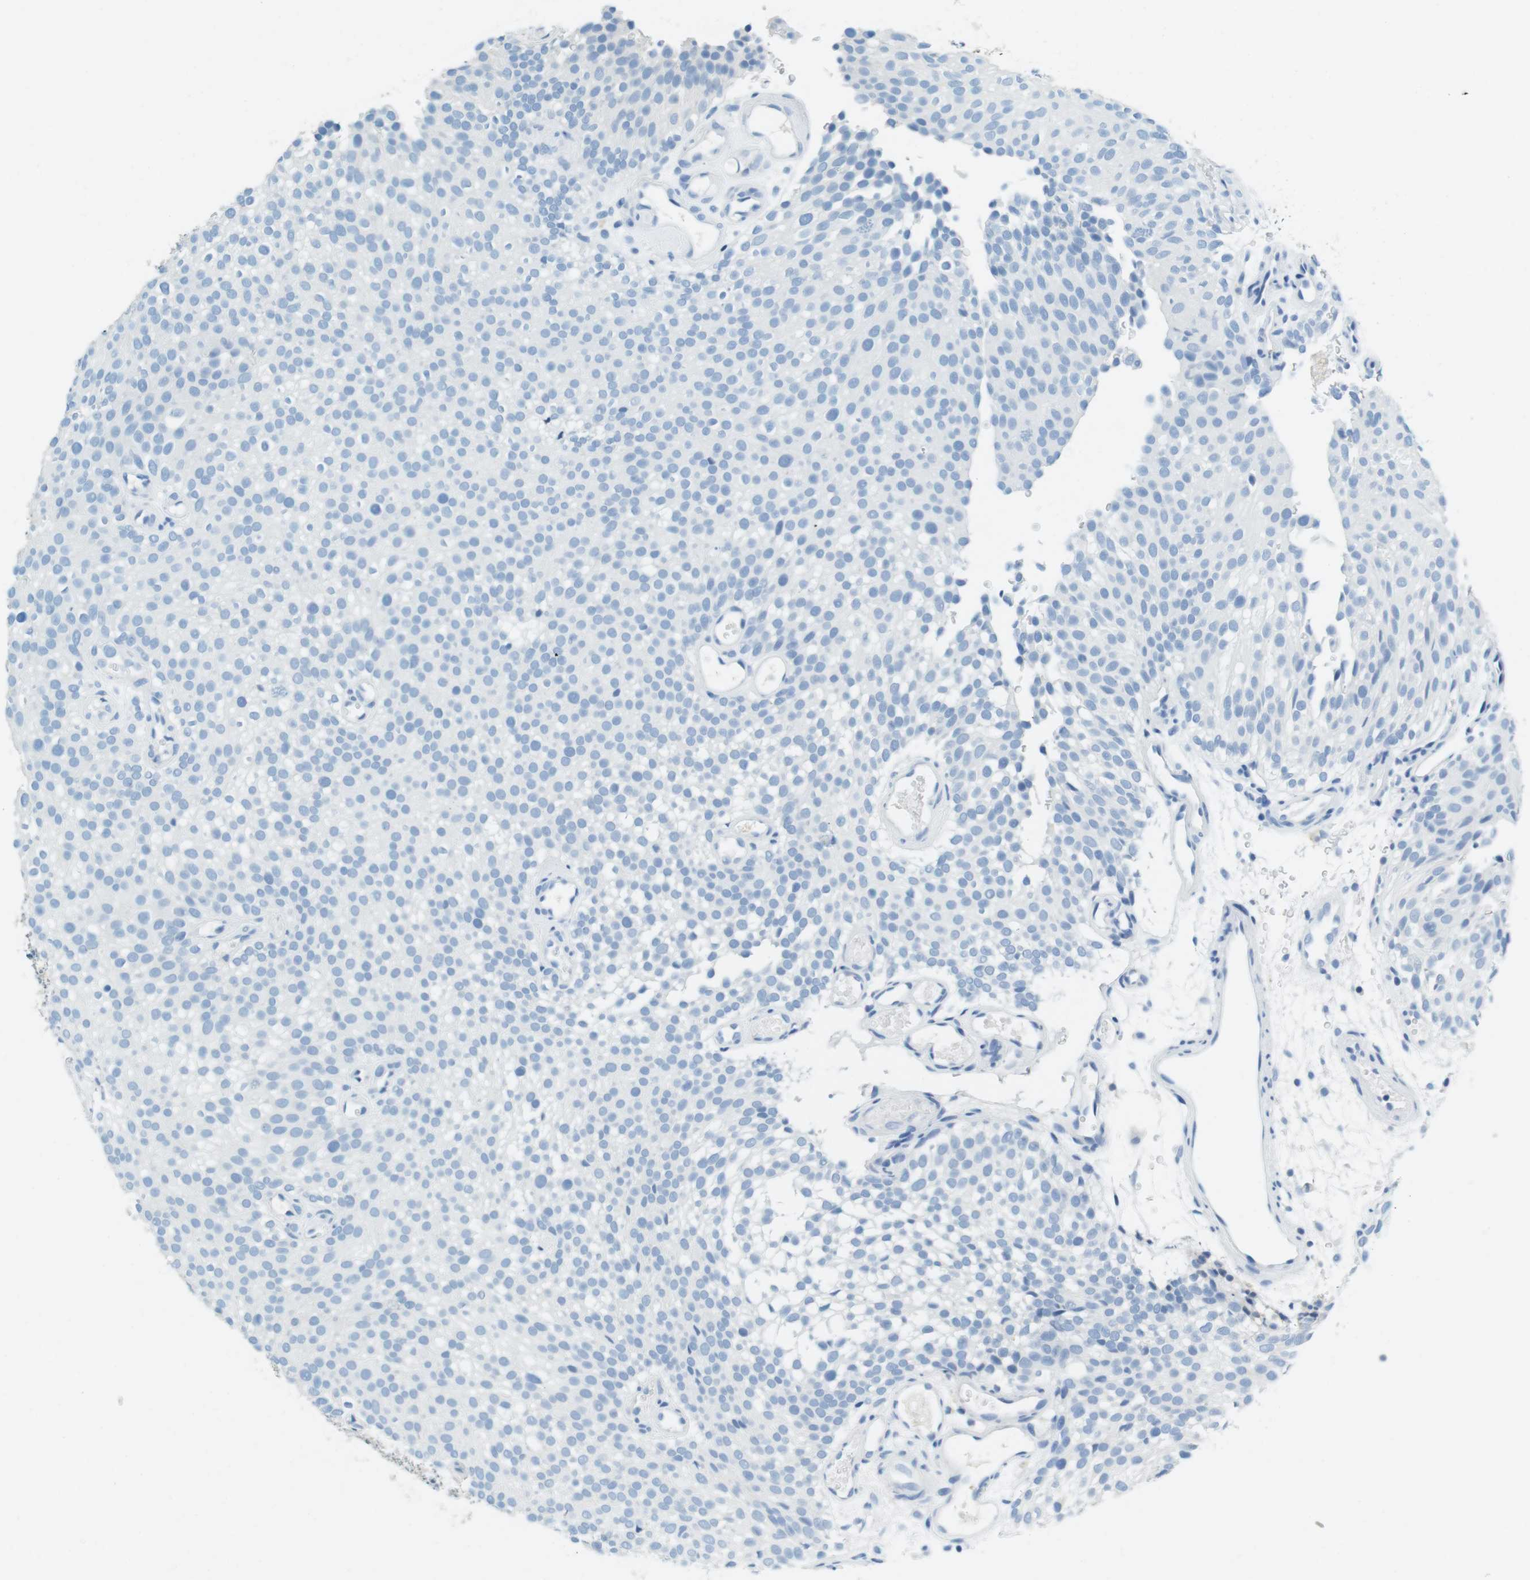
{"staining": {"intensity": "negative", "quantity": "none", "location": "none"}, "tissue": "urothelial cancer", "cell_type": "Tumor cells", "image_type": "cancer", "snomed": [{"axis": "morphology", "description": "Urothelial carcinoma, Low grade"}, {"axis": "topography", "description": "Urinary bladder"}], "caption": "This is a histopathology image of immunohistochemistry staining of urothelial carcinoma (low-grade), which shows no expression in tumor cells.", "gene": "LAT", "patient": {"sex": "male", "age": 78}}